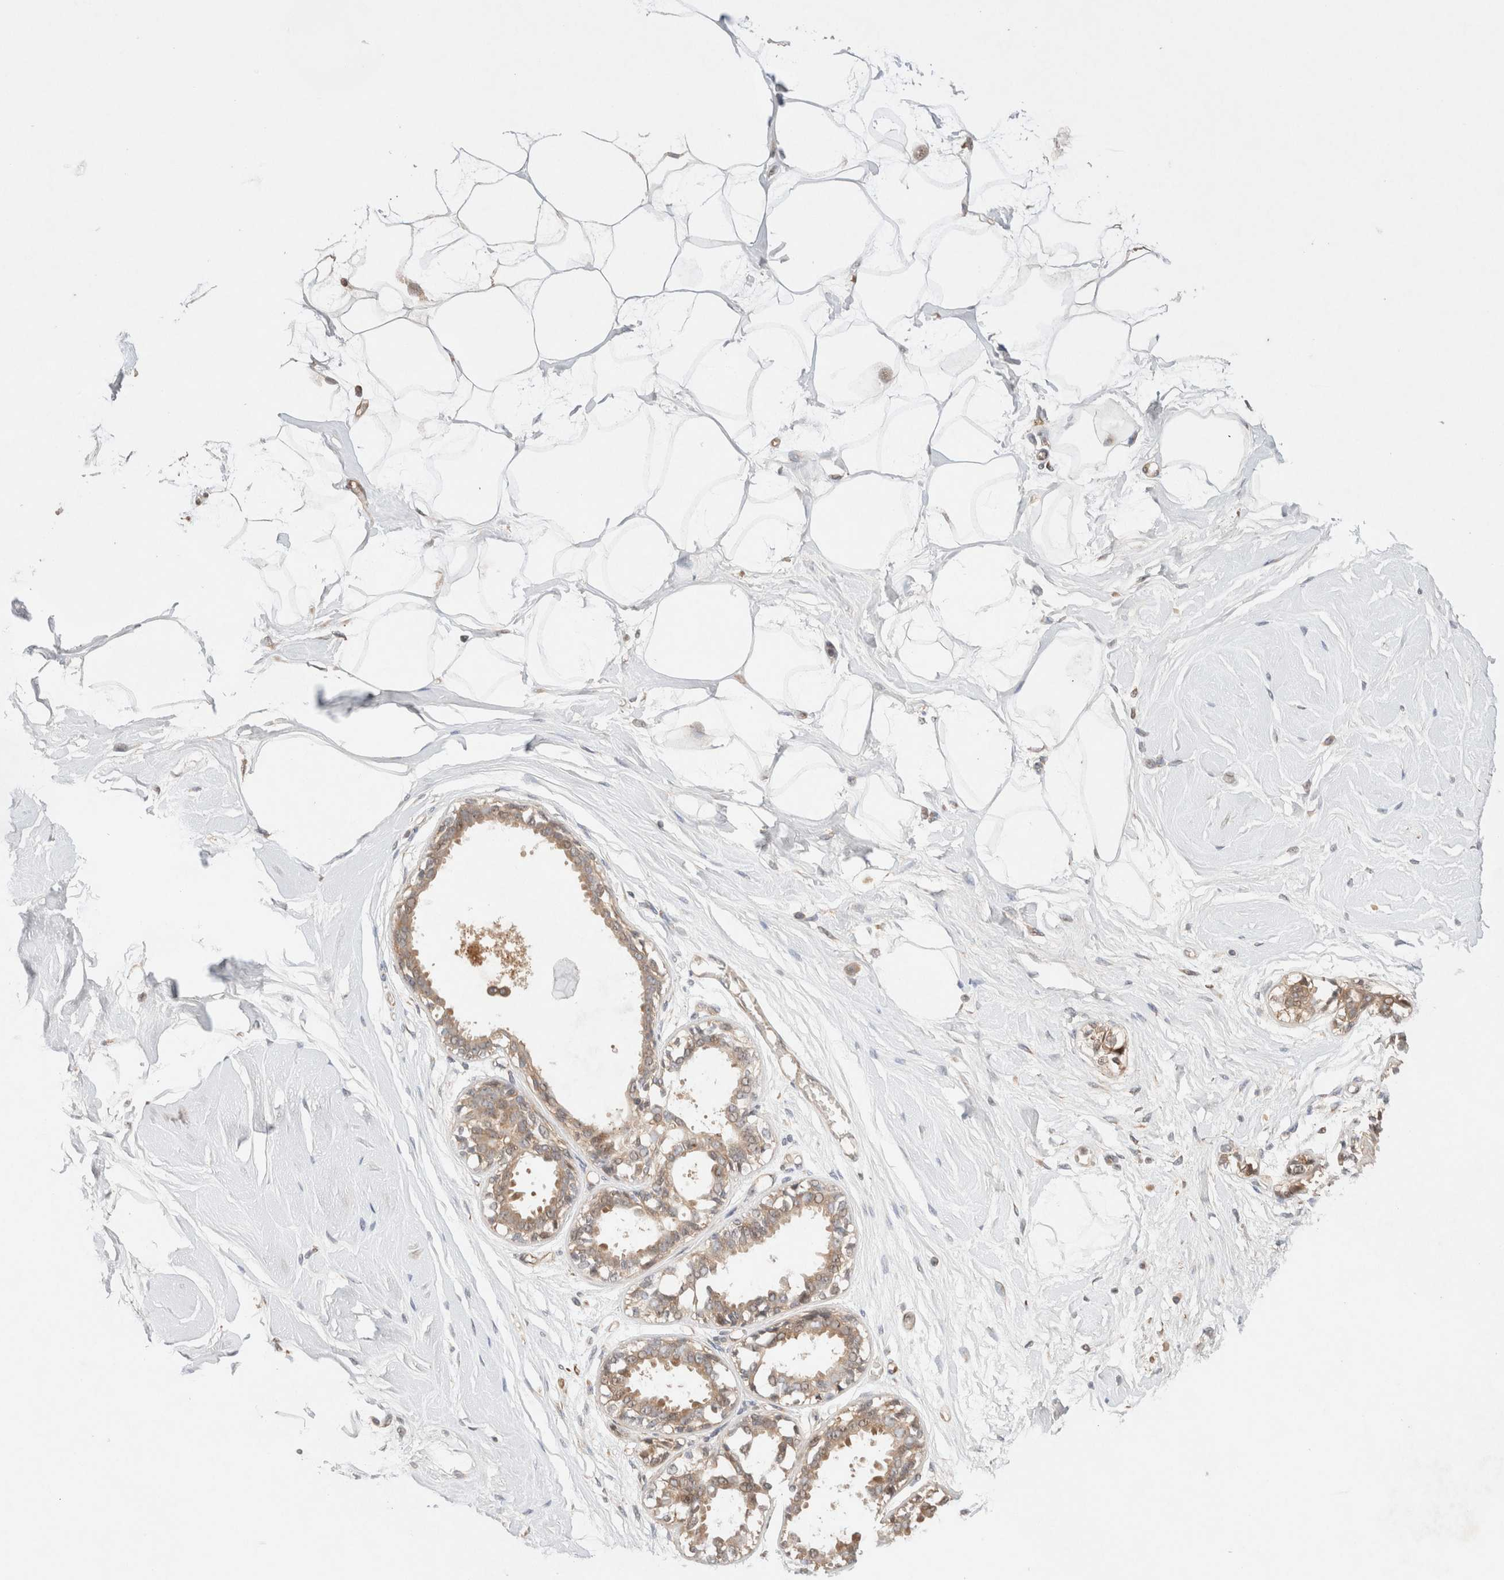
{"staining": {"intensity": "negative", "quantity": "none", "location": "none"}, "tissue": "breast", "cell_type": "Adipocytes", "image_type": "normal", "snomed": [{"axis": "morphology", "description": "Normal tissue, NOS"}, {"axis": "topography", "description": "Breast"}], "caption": "Immunohistochemistry (IHC) photomicrograph of normal breast: breast stained with DAB (3,3'-diaminobenzidine) reveals no significant protein staining in adipocytes.", "gene": "KLHL20", "patient": {"sex": "female", "age": 45}}